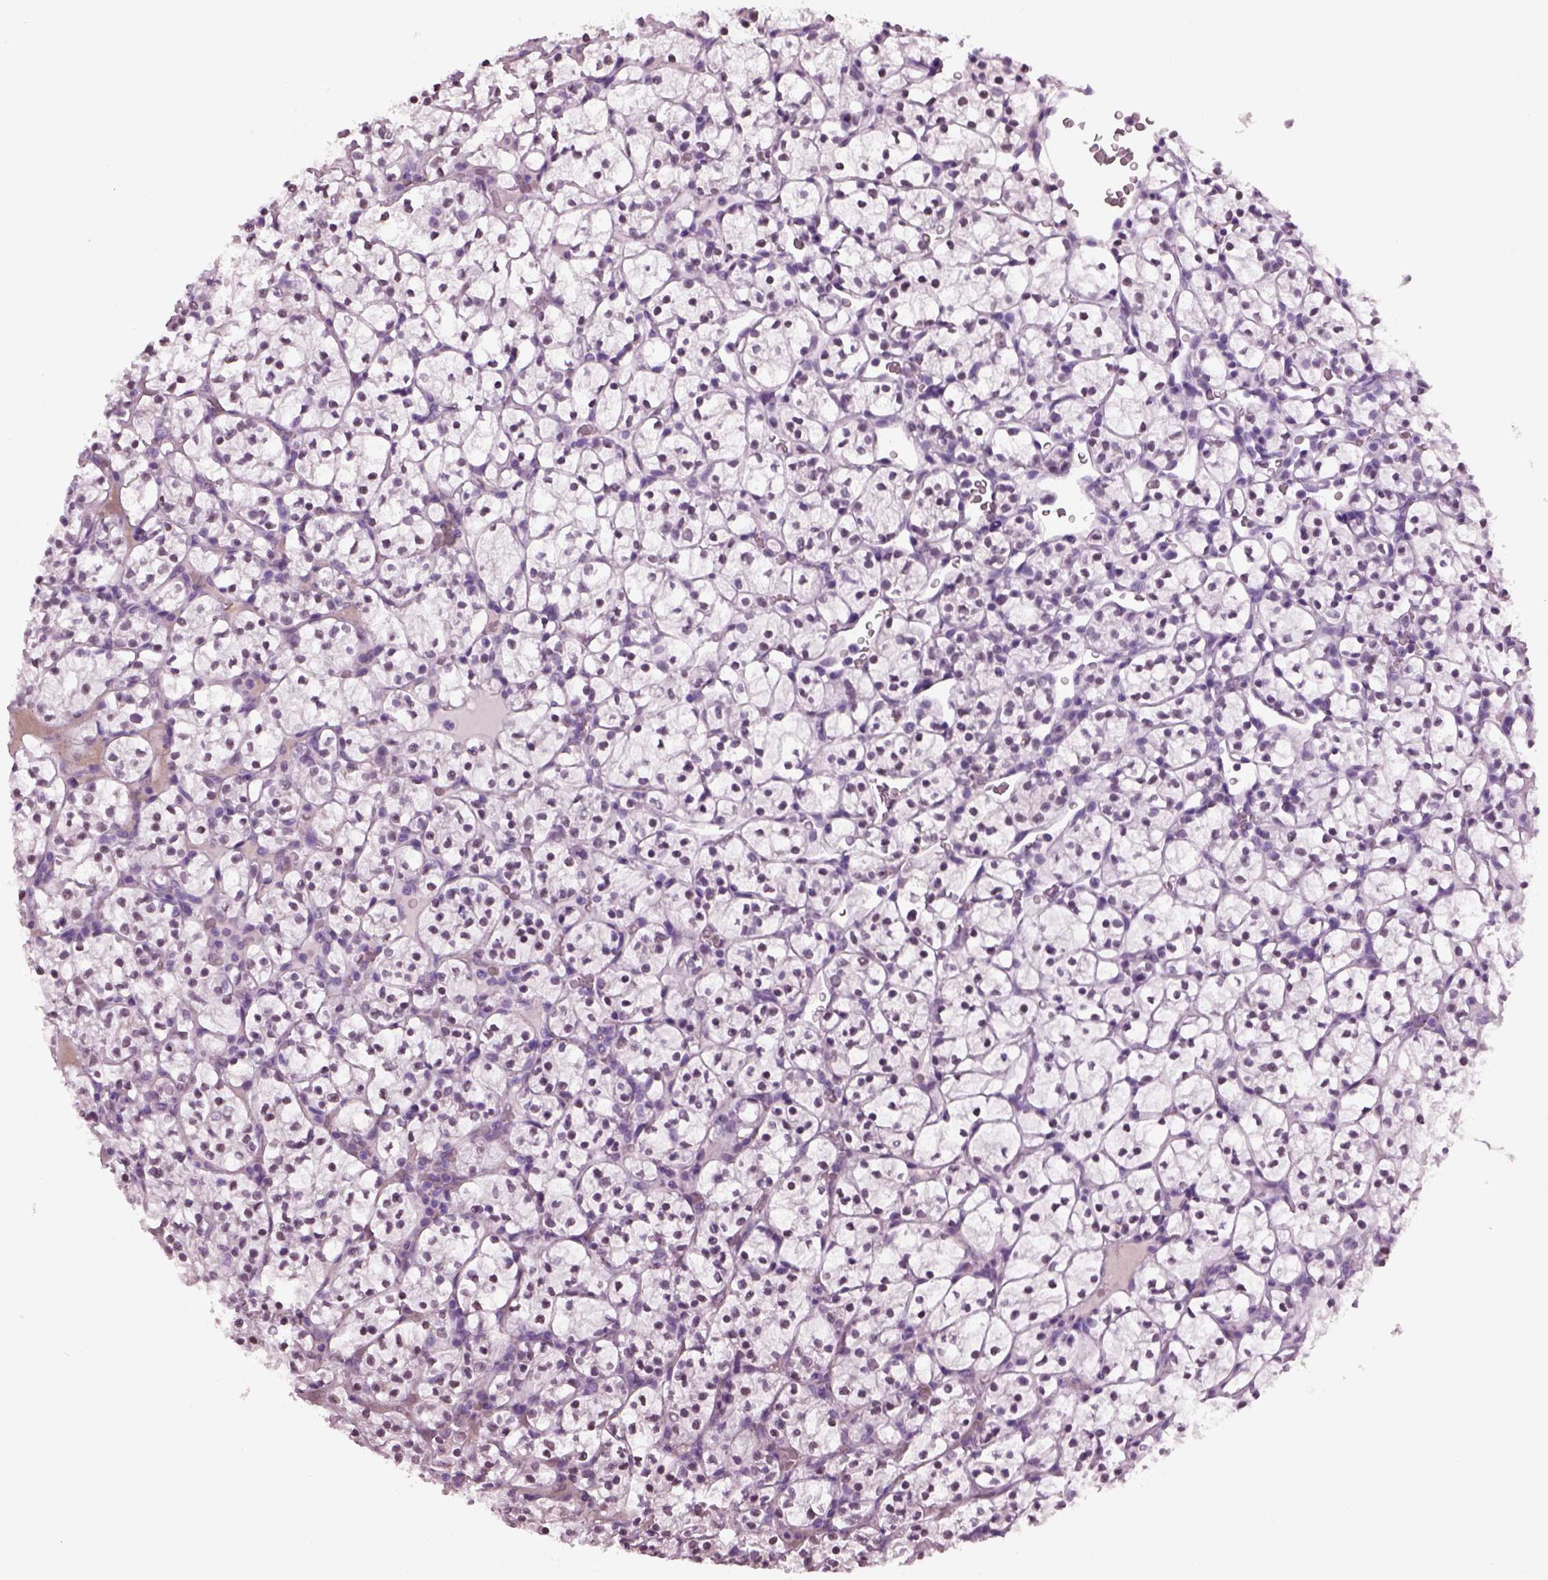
{"staining": {"intensity": "negative", "quantity": "none", "location": "none"}, "tissue": "renal cancer", "cell_type": "Tumor cells", "image_type": "cancer", "snomed": [{"axis": "morphology", "description": "Adenocarcinoma, NOS"}, {"axis": "topography", "description": "Kidney"}], "caption": "The image demonstrates no staining of tumor cells in adenocarcinoma (renal). (DAB (3,3'-diaminobenzidine) immunohistochemistry, high magnification).", "gene": "KRTAP3-2", "patient": {"sex": "female", "age": 89}}